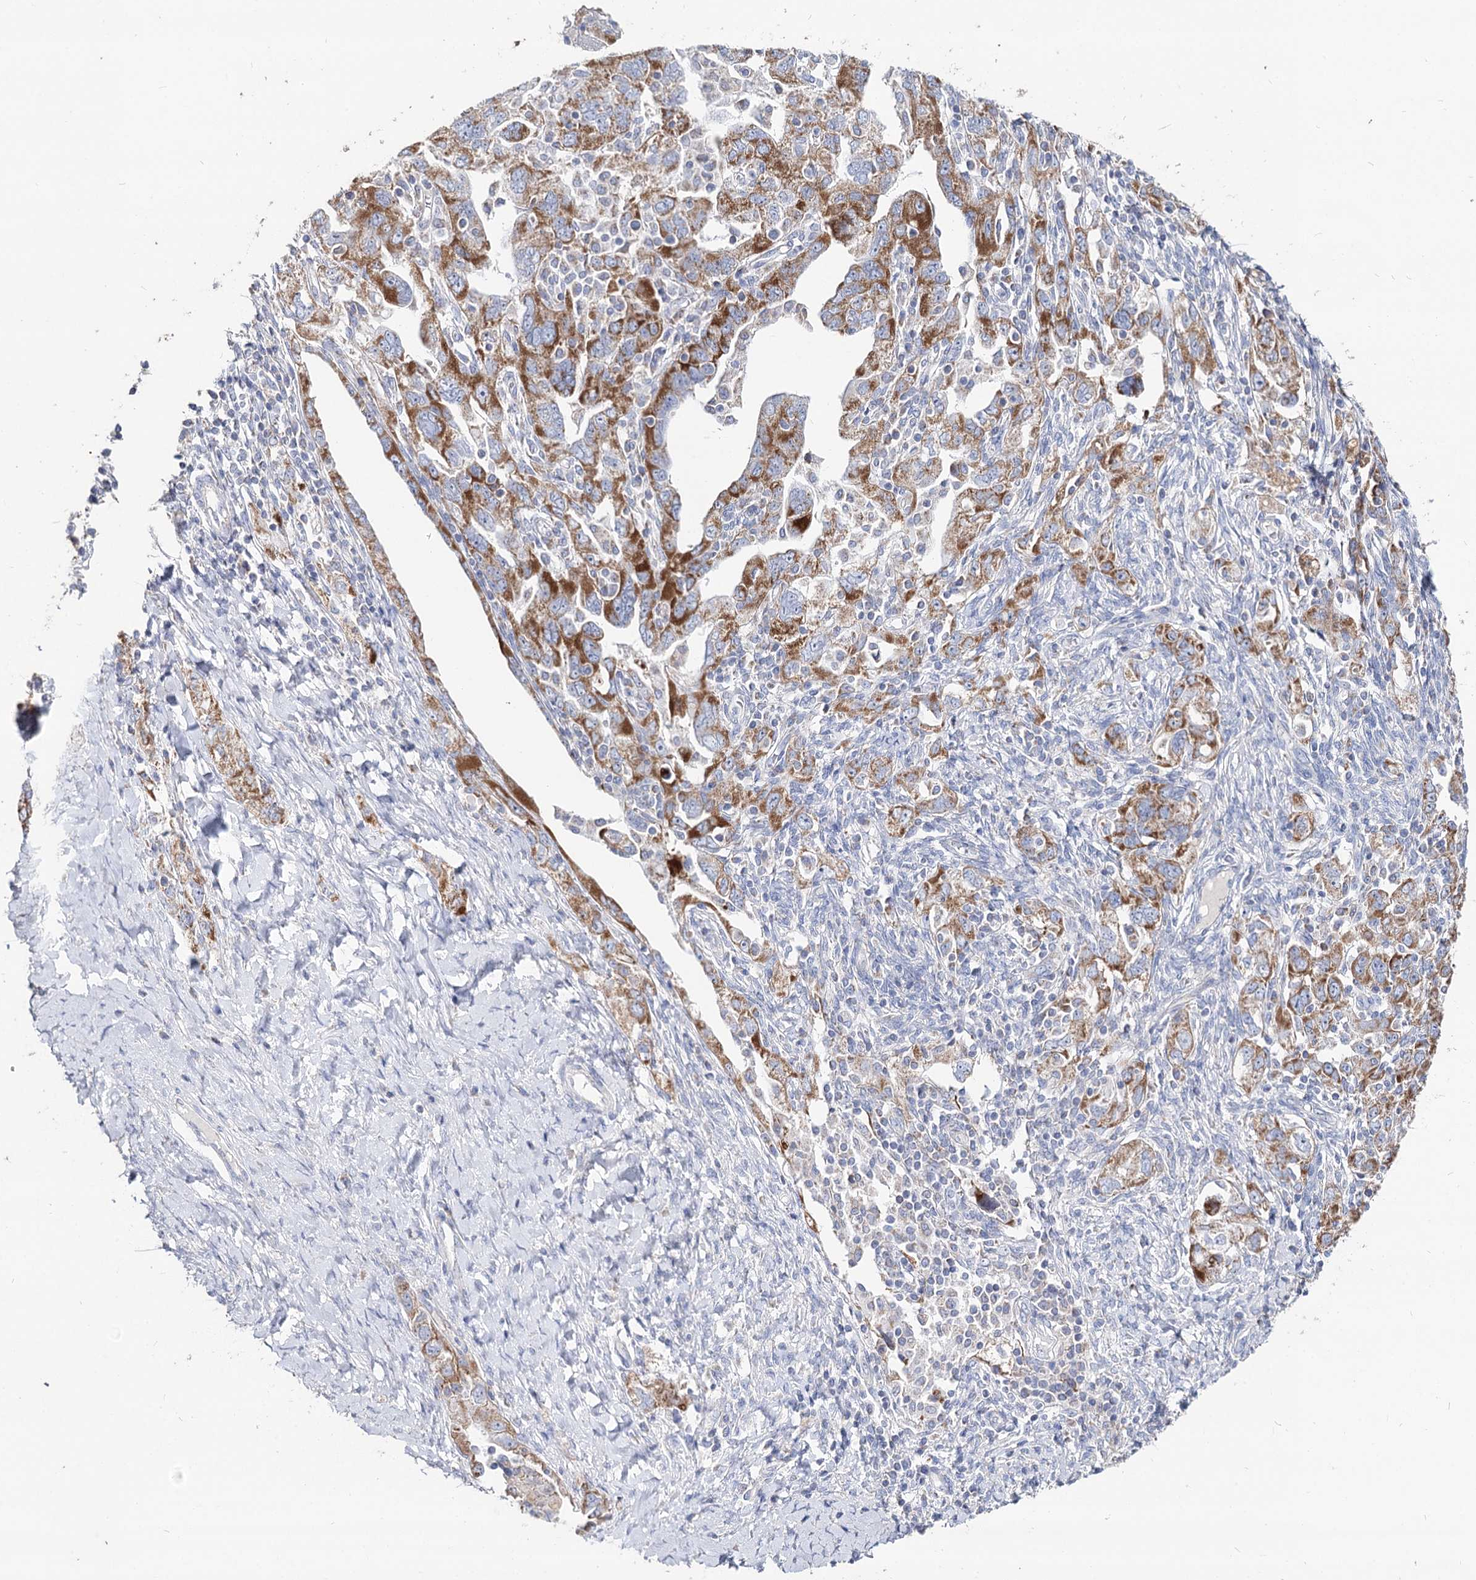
{"staining": {"intensity": "strong", "quantity": "25%-75%", "location": "cytoplasmic/membranous"}, "tissue": "ovarian cancer", "cell_type": "Tumor cells", "image_type": "cancer", "snomed": [{"axis": "morphology", "description": "Carcinoma, NOS"}, {"axis": "morphology", "description": "Cystadenocarcinoma, serous, NOS"}, {"axis": "topography", "description": "Ovary"}], "caption": "The image displays immunohistochemical staining of ovarian cancer (serous cystadenocarcinoma). There is strong cytoplasmic/membranous staining is identified in about 25%-75% of tumor cells.", "gene": "MCCC2", "patient": {"sex": "female", "age": 69}}